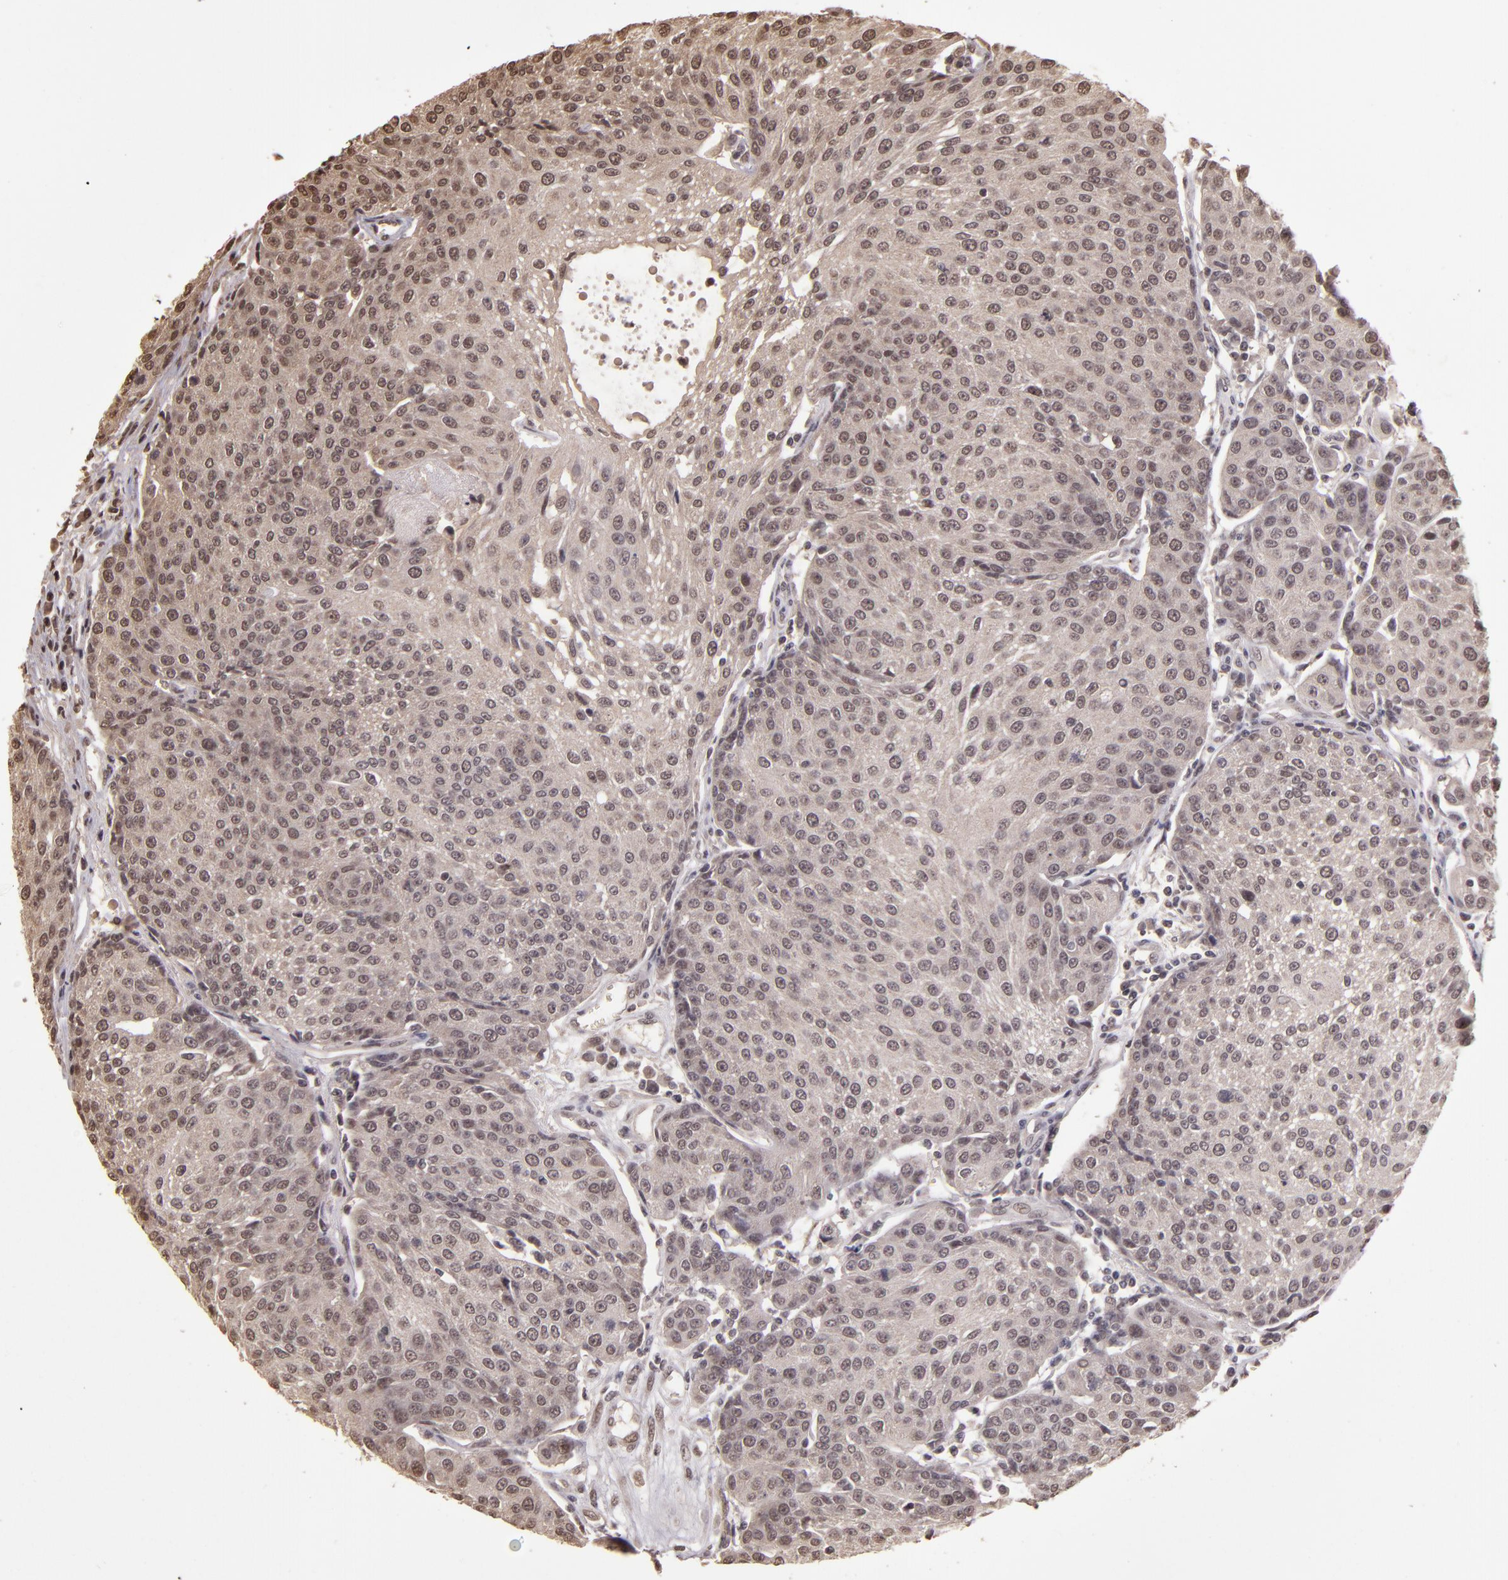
{"staining": {"intensity": "weak", "quantity": ">75%", "location": "cytoplasmic/membranous,nuclear"}, "tissue": "urothelial cancer", "cell_type": "Tumor cells", "image_type": "cancer", "snomed": [{"axis": "morphology", "description": "Urothelial carcinoma, High grade"}, {"axis": "topography", "description": "Urinary bladder"}], "caption": "A low amount of weak cytoplasmic/membranous and nuclear positivity is appreciated in about >75% of tumor cells in urothelial cancer tissue. (Stains: DAB in brown, nuclei in blue, Microscopy: brightfield microscopy at high magnification).", "gene": "CUL1", "patient": {"sex": "female", "age": 85}}